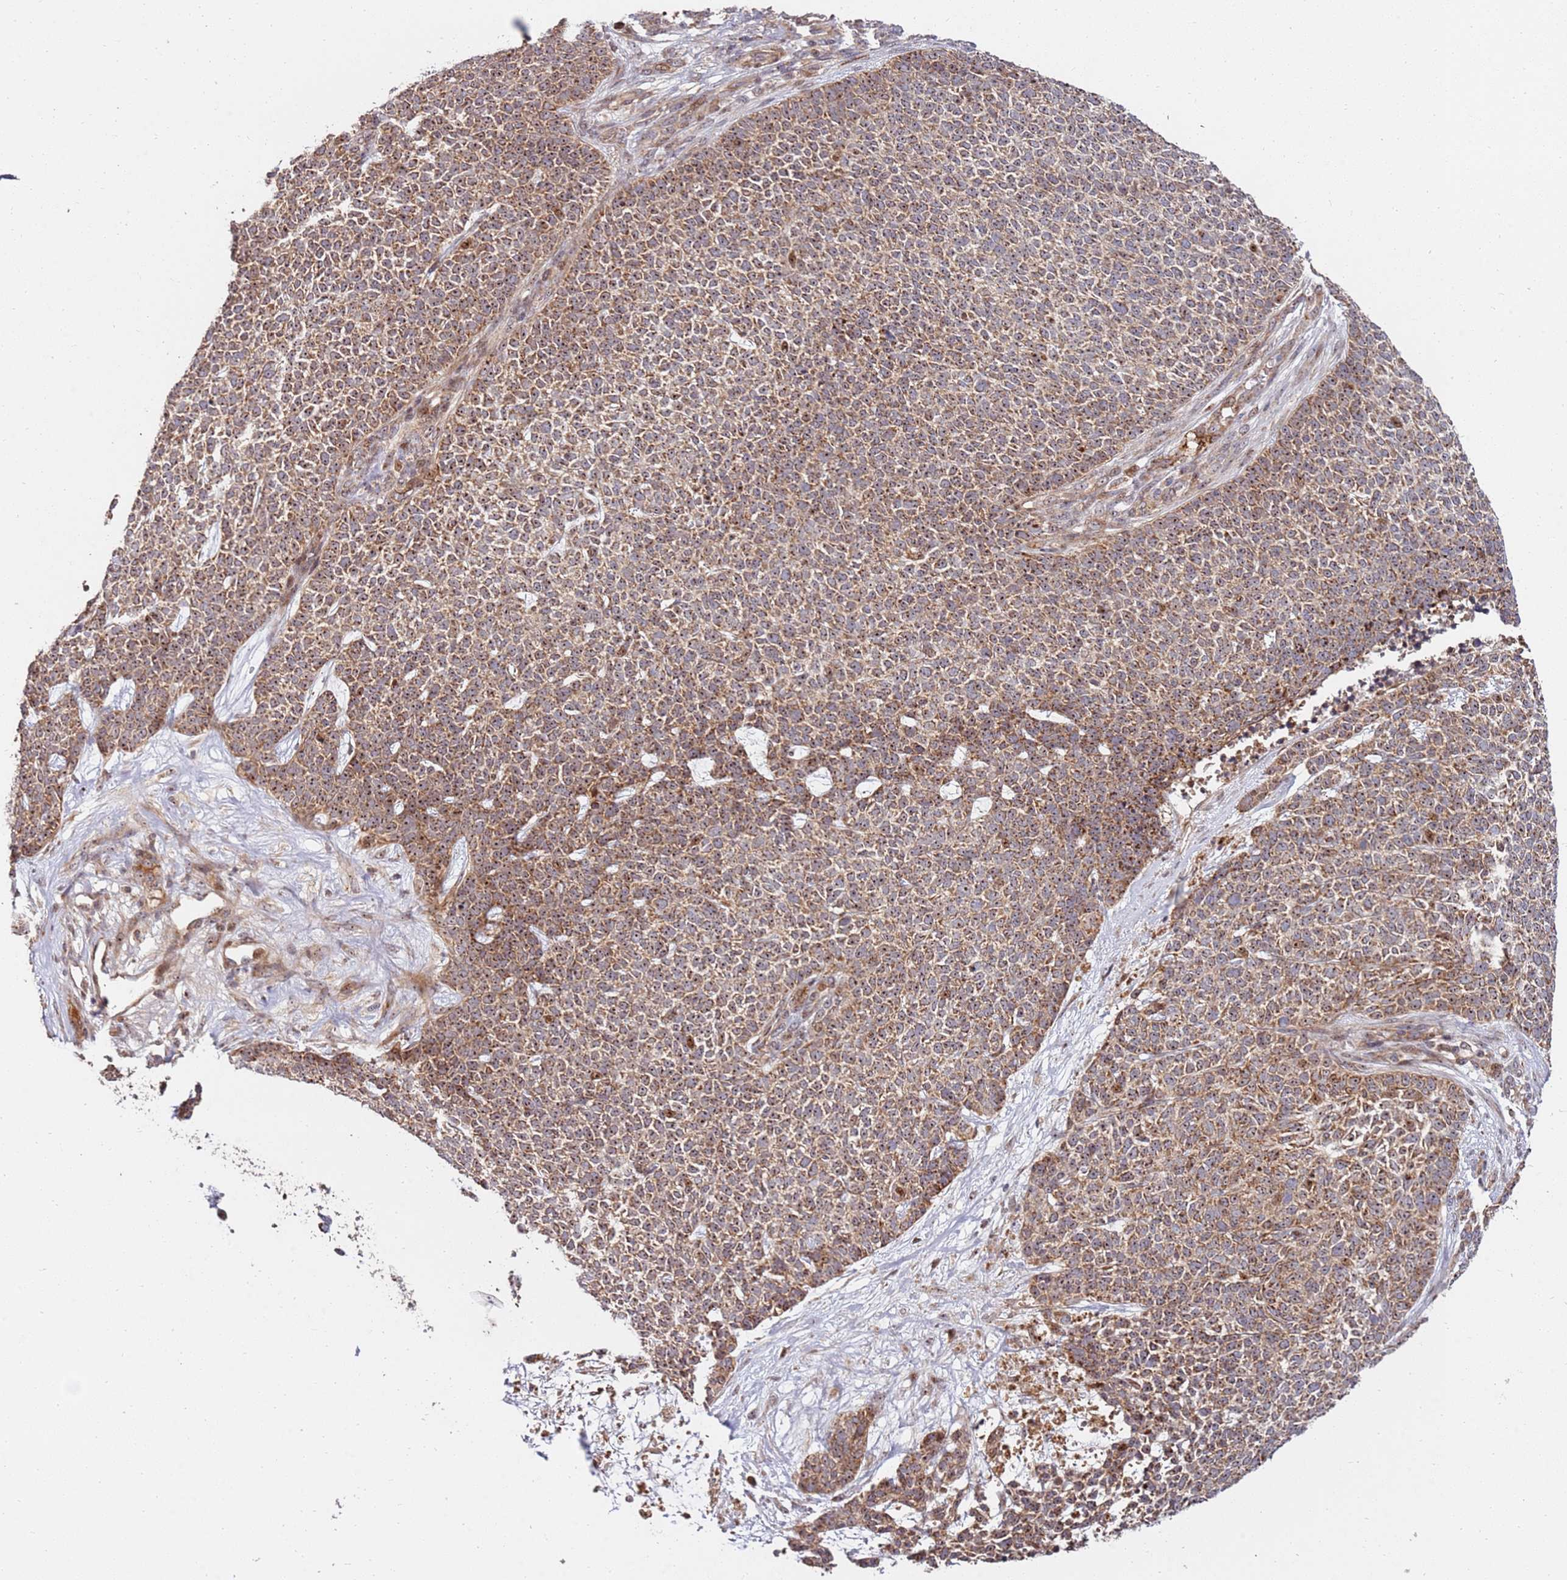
{"staining": {"intensity": "moderate", "quantity": ">75%", "location": "cytoplasmic/membranous,nuclear"}, "tissue": "skin cancer", "cell_type": "Tumor cells", "image_type": "cancer", "snomed": [{"axis": "morphology", "description": "Basal cell carcinoma"}, {"axis": "topography", "description": "Skin"}], "caption": "Immunohistochemical staining of basal cell carcinoma (skin) displays medium levels of moderate cytoplasmic/membranous and nuclear positivity in about >75% of tumor cells. The staining was performed using DAB, with brown indicating positive protein expression. Nuclei are stained blue with hematoxylin.", "gene": "KIF25", "patient": {"sex": "female", "age": 84}}